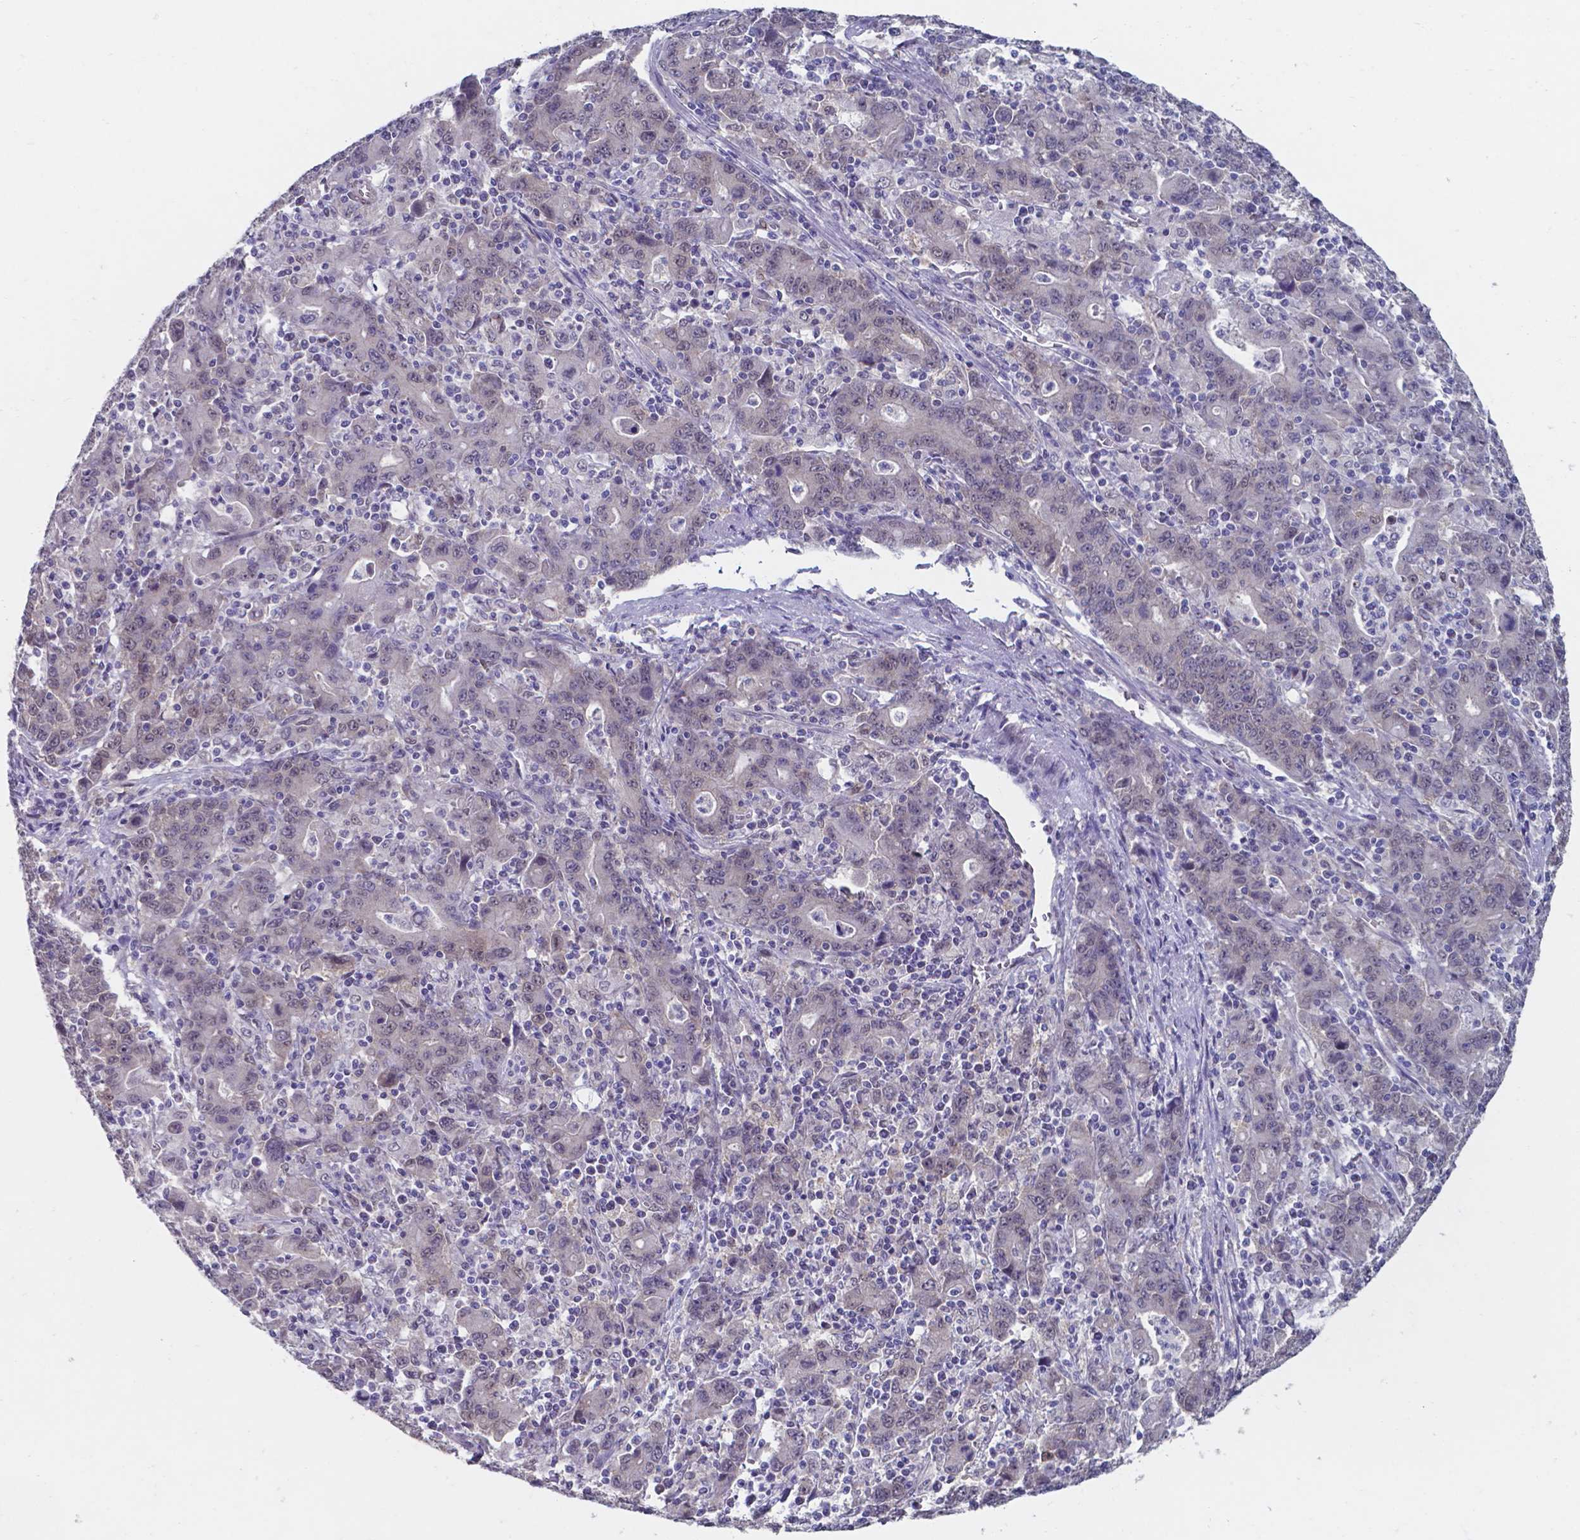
{"staining": {"intensity": "negative", "quantity": "none", "location": "none"}, "tissue": "stomach cancer", "cell_type": "Tumor cells", "image_type": "cancer", "snomed": [{"axis": "morphology", "description": "Adenocarcinoma, NOS"}, {"axis": "topography", "description": "Stomach, upper"}], "caption": "There is no significant positivity in tumor cells of stomach adenocarcinoma.", "gene": "UBE2E2", "patient": {"sex": "male", "age": 69}}